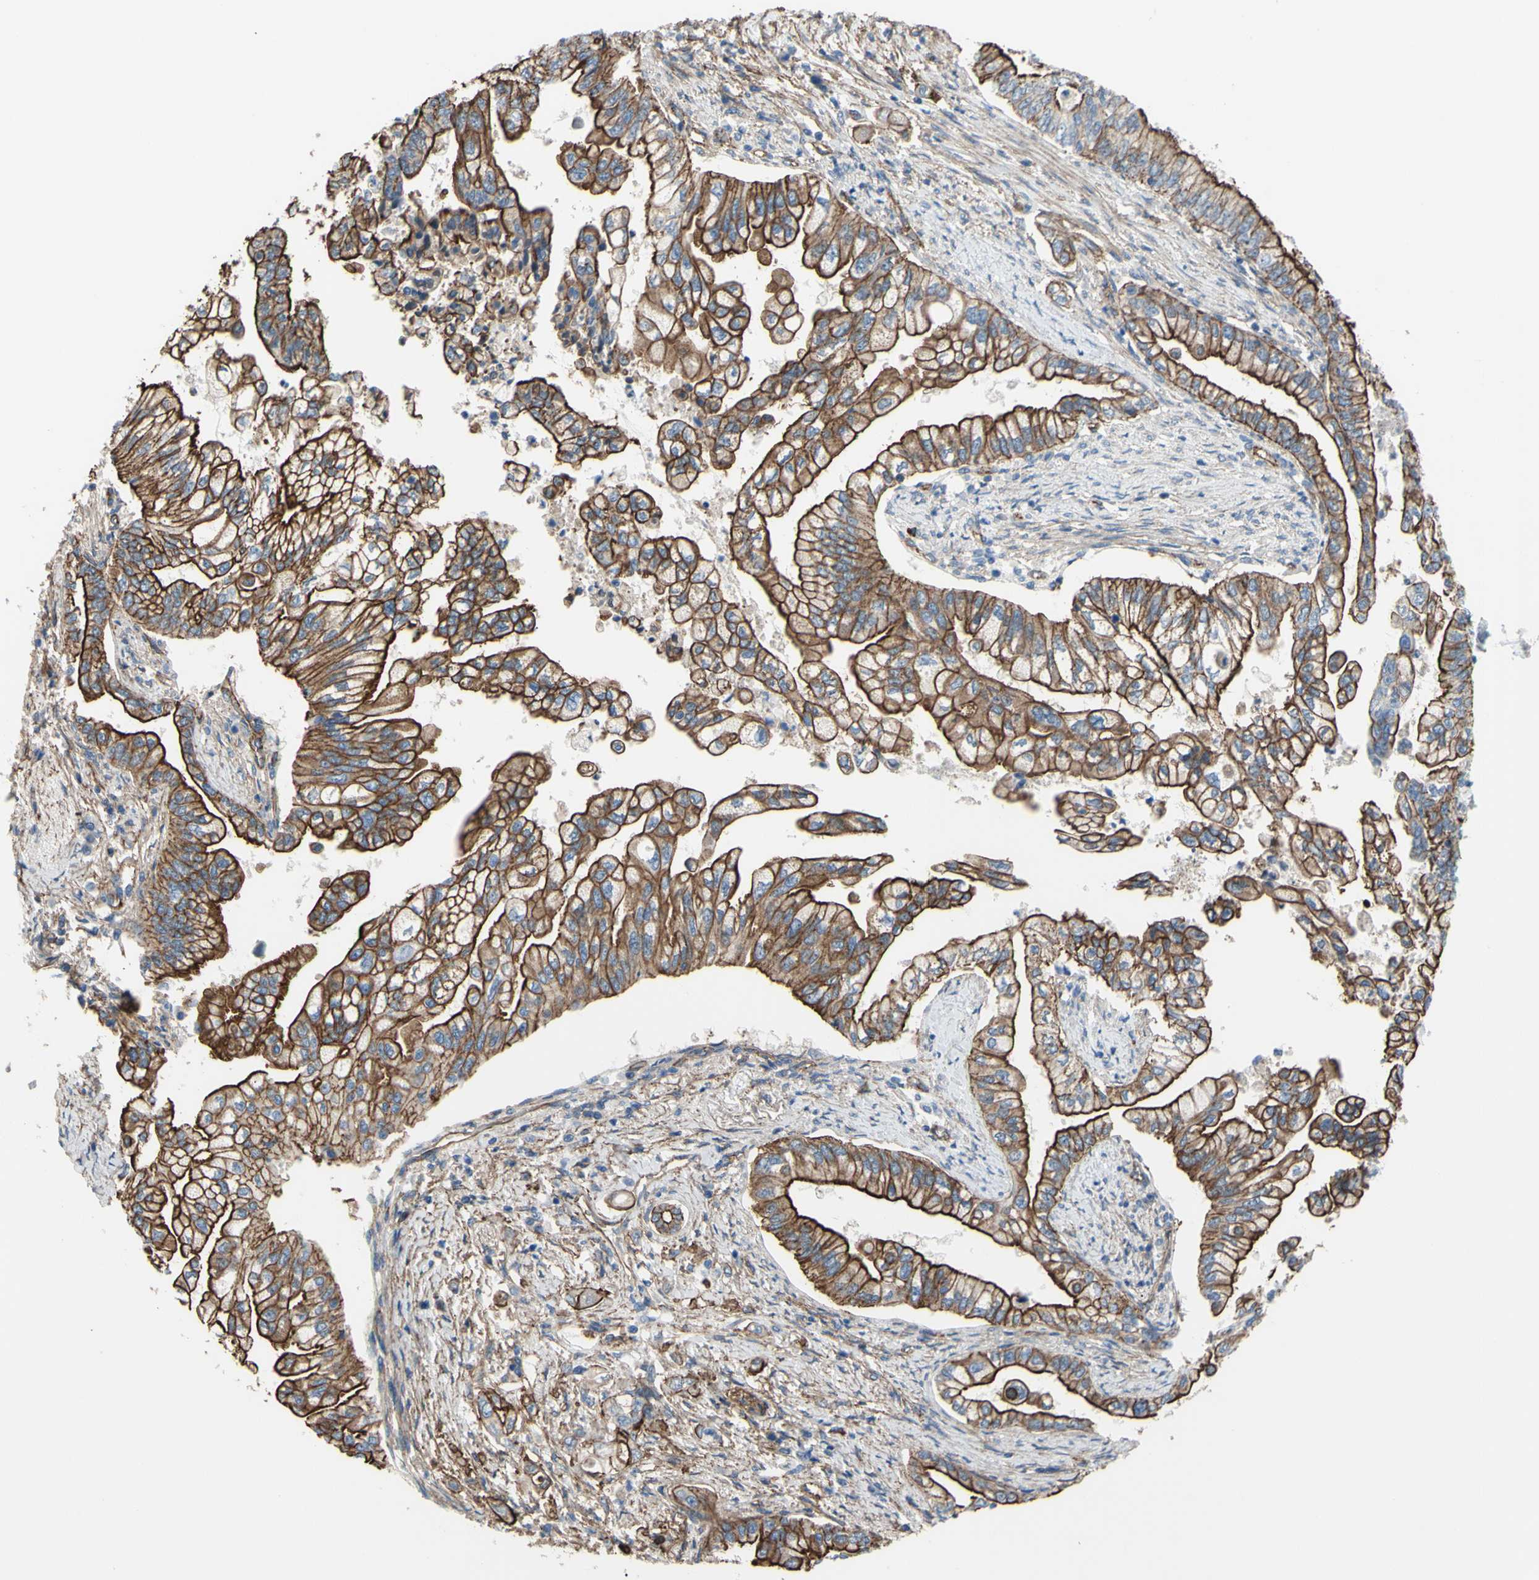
{"staining": {"intensity": "strong", "quantity": ">75%", "location": "cytoplasmic/membranous"}, "tissue": "pancreatic cancer", "cell_type": "Tumor cells", "image_type": "cancer", "snomed": [{"axis": "morphology", "description": "Normal tissue, NOS"}, {"axis": "topography", "description": "Pancreas"}], "caption": "This is a photomicrograph of IHC staining of pancreatic cancer, which shows strong positivity in the cytoplasmic/membranous of tumor cells.", "gene": "TPBG", "patient": {"sex": "male", "age": 42}}